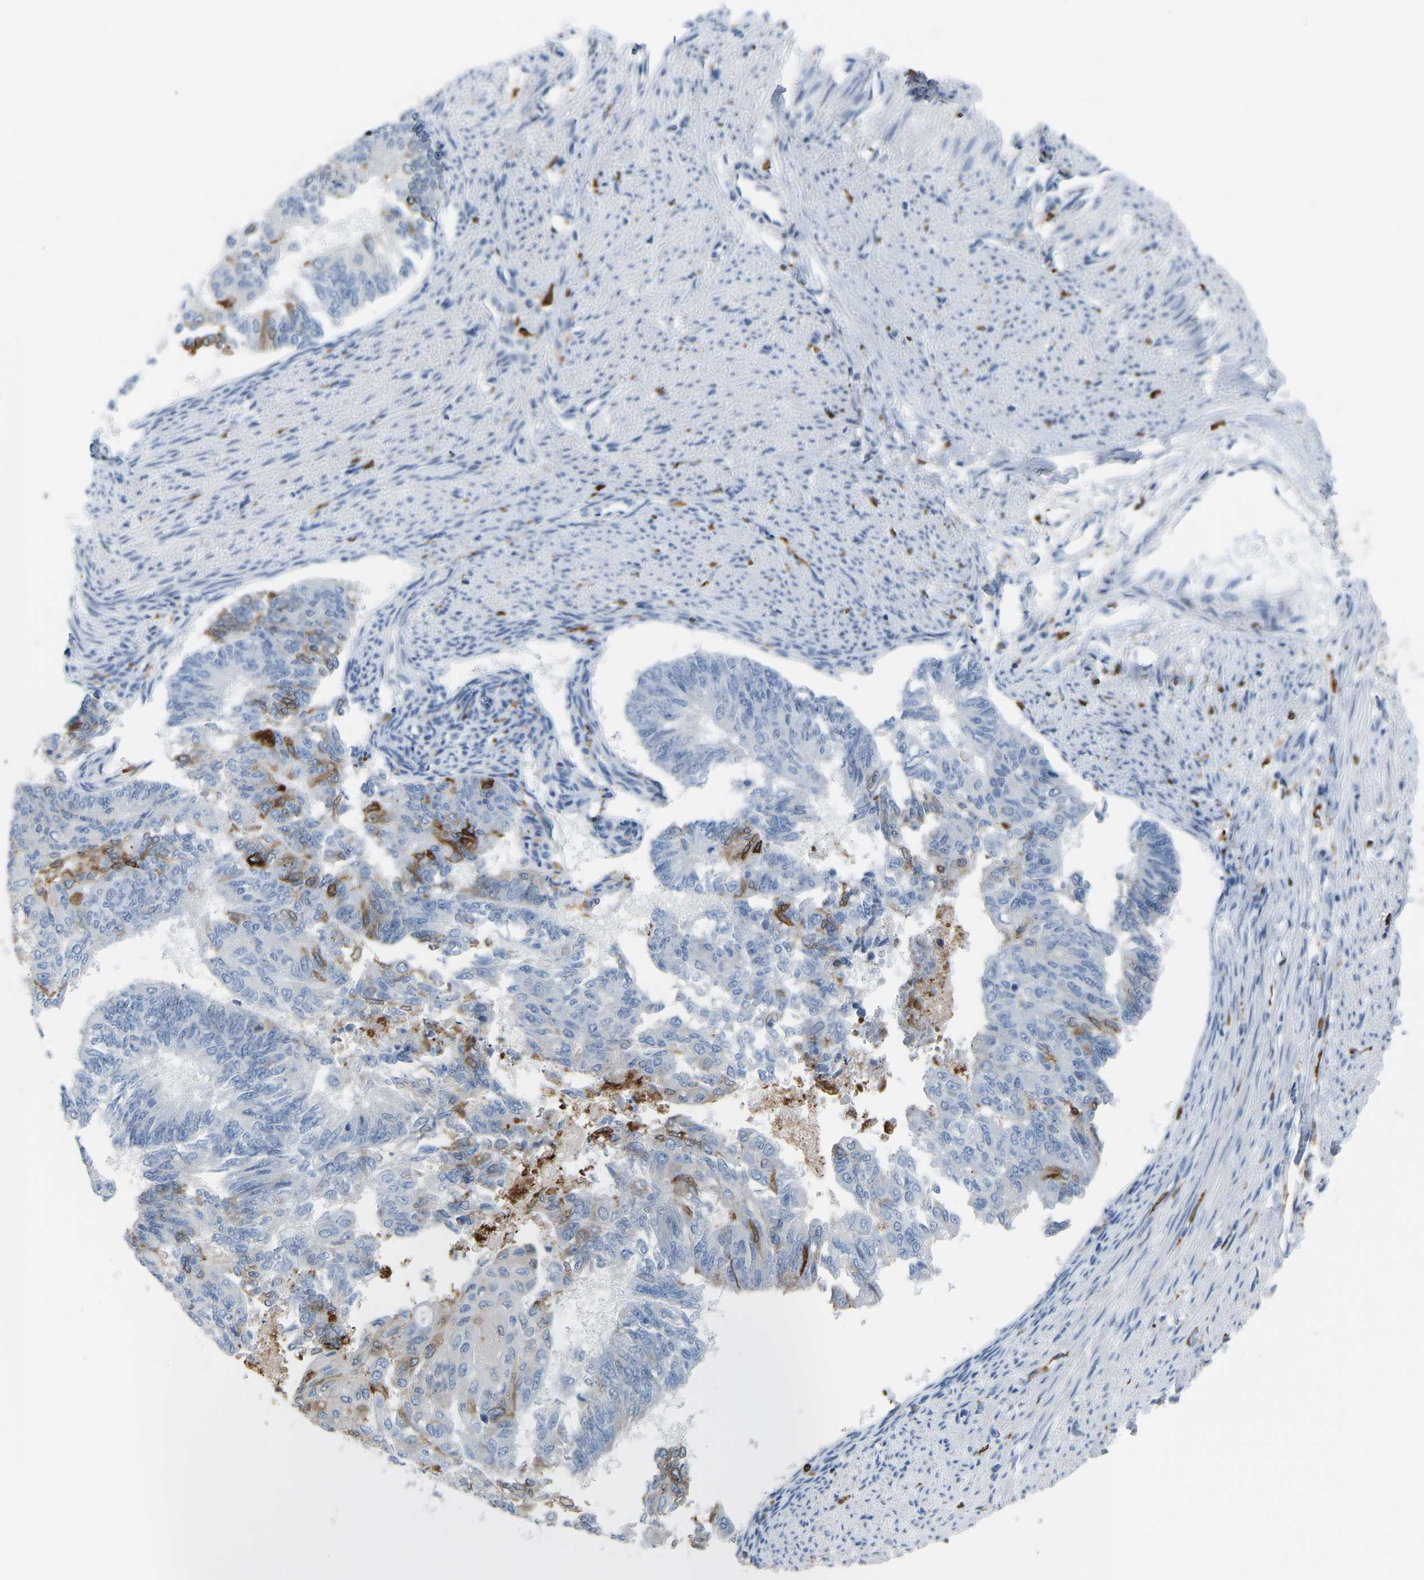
{"staining": {"intensity": "moderate", "quantity": "<25%", "location": "cytoplasmic/membranous"}, "tissue": "endometrial cancer", "cell_type": "Tumor cells", "image_type": "cancer", "snomed": [{"axis": "morphology", "description": "Adenocarcinoma, NOS"}, {"axis": "topography", "description": "Endometrium"}], "caption": "Brown immunohistochemical staining in human adenocarcinoma (endometrial) shows moderate cytoplasmic/membranous positivity in approximately <25% of tumor cells.", "gene": "PTGS1", "patient": {"sex": "female", "age": 32}}